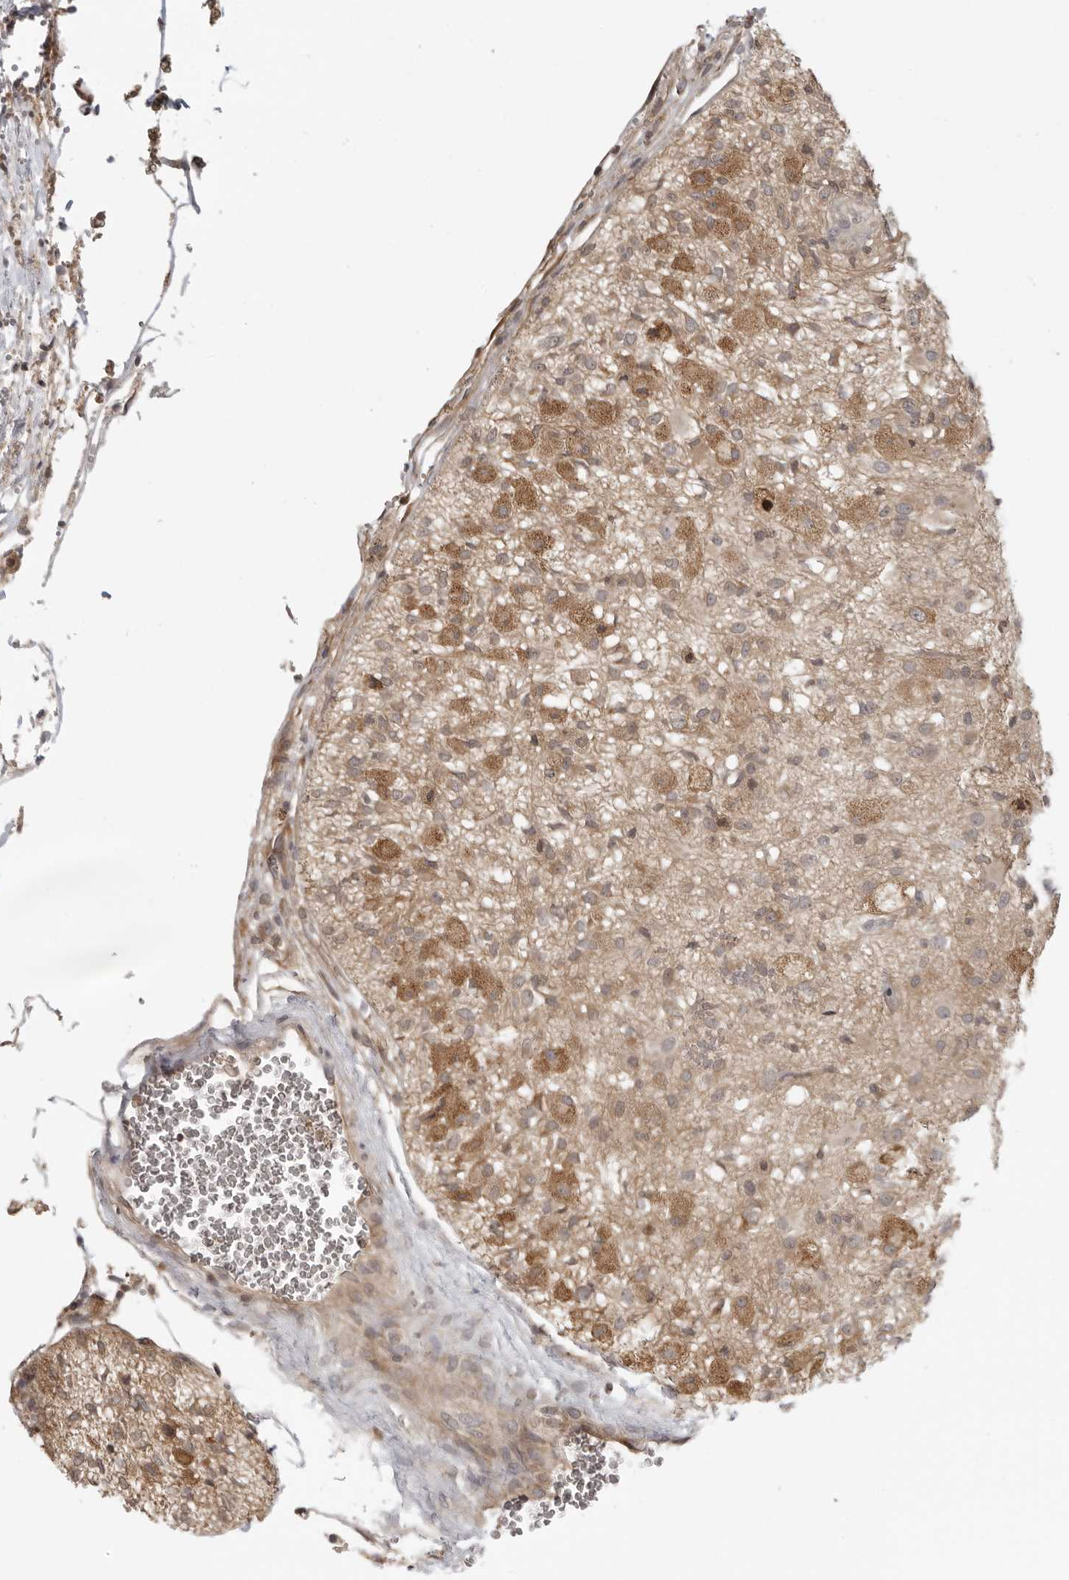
{"staining": {"intensity": "moderate", "quantity": "25%-75%", "location": "cytoplasmic/membranous"}, "tissue": "glioma", "cell_type": "Tumor cells", "image_type": "cancer", "snomed": [{"axis": "morphology", "description": "Normal tissue, NOS"}, {"axis": "morphology", "description": "Glioma, malignant, High grade"}, {"axis": "topography", "description": "Cerebral cortex"}], "caption": "Immunohistochemistry of glioma demonstrates medium levels of moderate cytoplasmic/membranous staining in about 25%-75% of tumor cells. (DAB = brown stain, brightfield microscopy at high magnification).", "gene": "PRRC2A", "patient": {"sex": "male", "age": 77}}